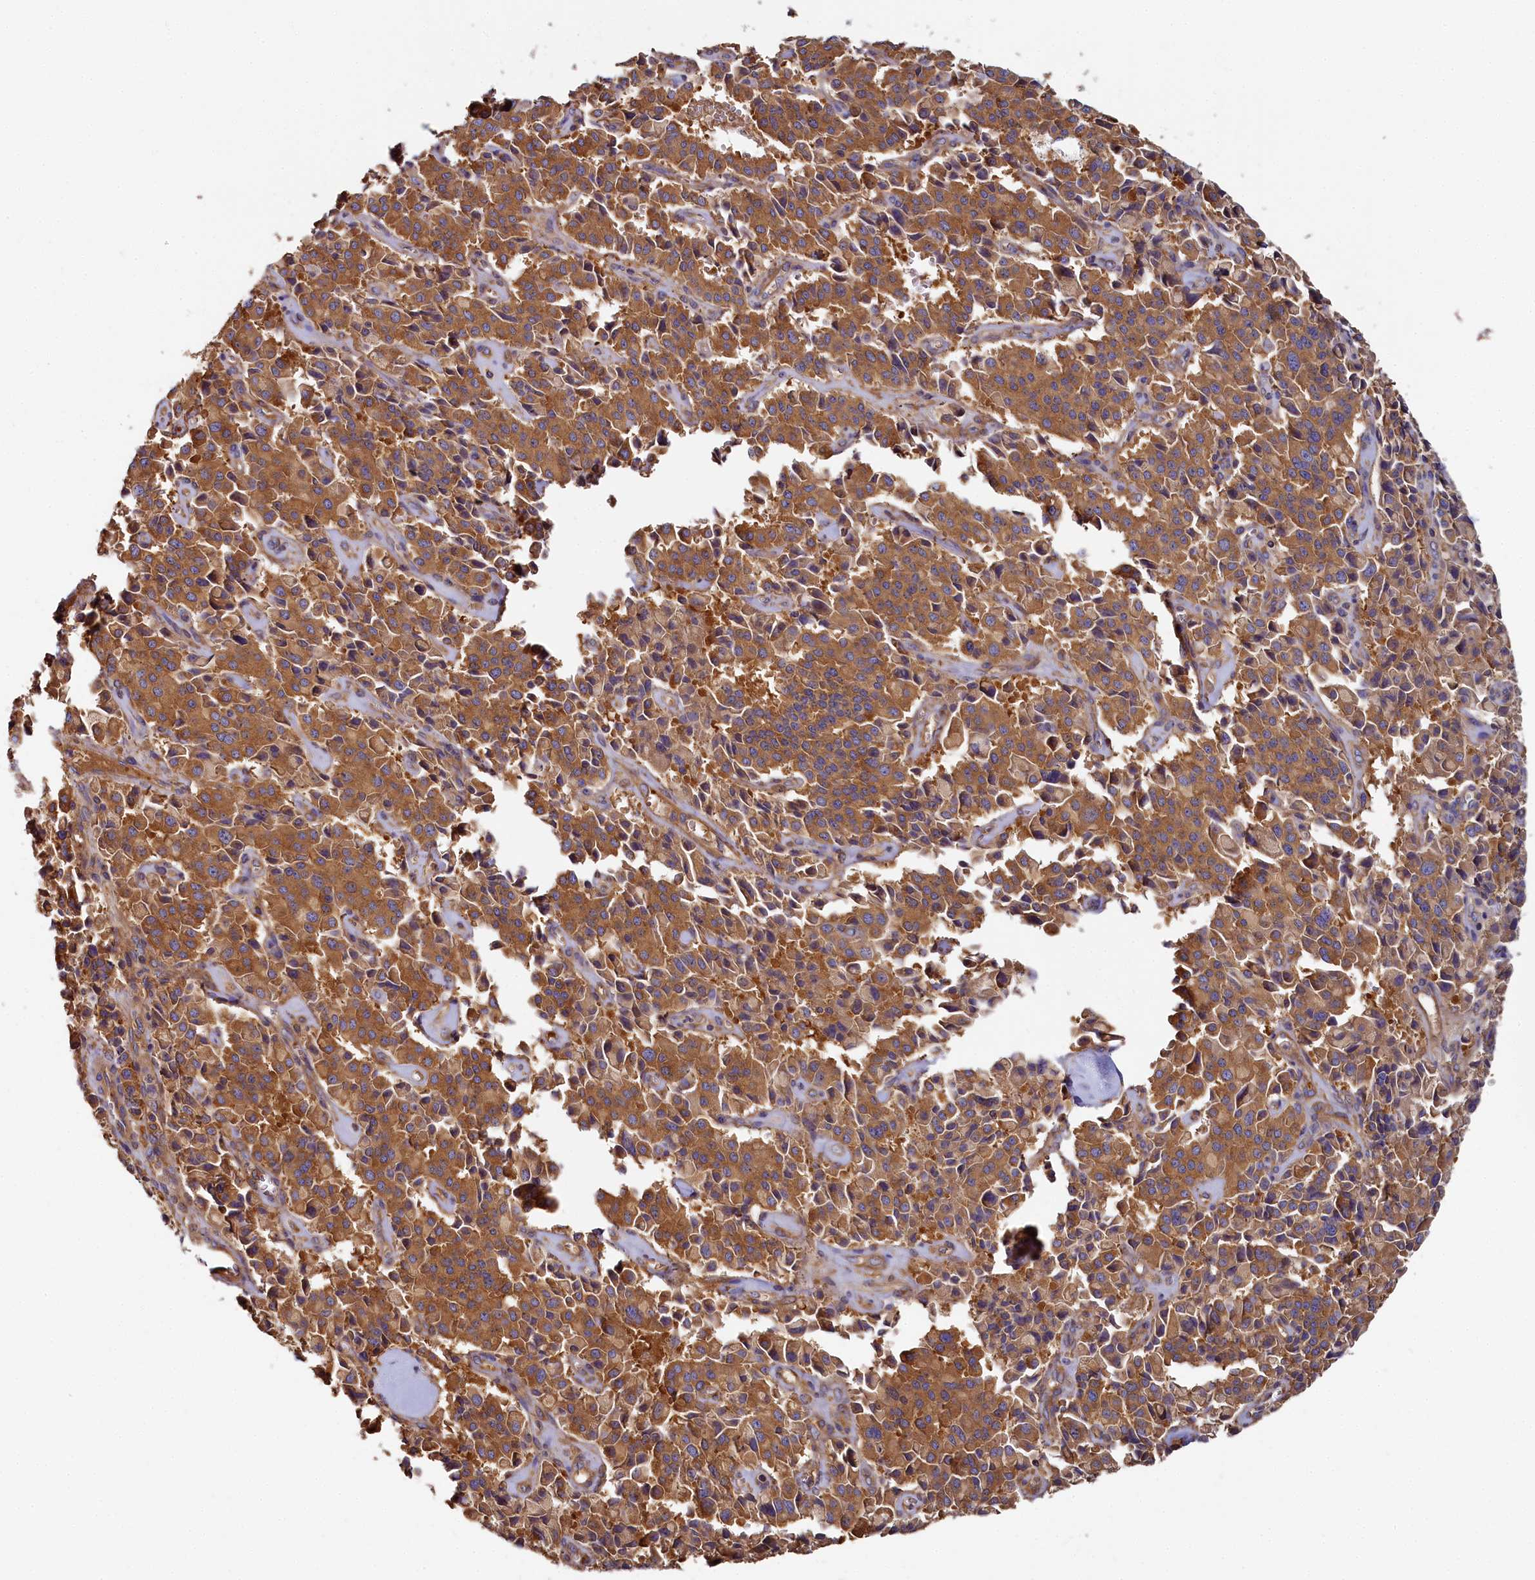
{"staining": {"intensity": "moderate", "quantity": ">75%", "location": "cytoplasmic/membranous"}, "tissue": "pancreatic cancer", "cell_type": "Tumor cells", "image_type": "cancer", "snomed": [{"axis": "morphology", "description": "Adenocarcinoma, NOS"}, {"axis": "topography", "description": "Pancreas"}], "caption": "Adenocarcinoma (pancreatic) tissue exhibits moderate cytoplasmic/membranous positivity in about >75% of tumor cells", "gene": "PPIP5K1", "patient": {"sex": "male", "age": 65}}